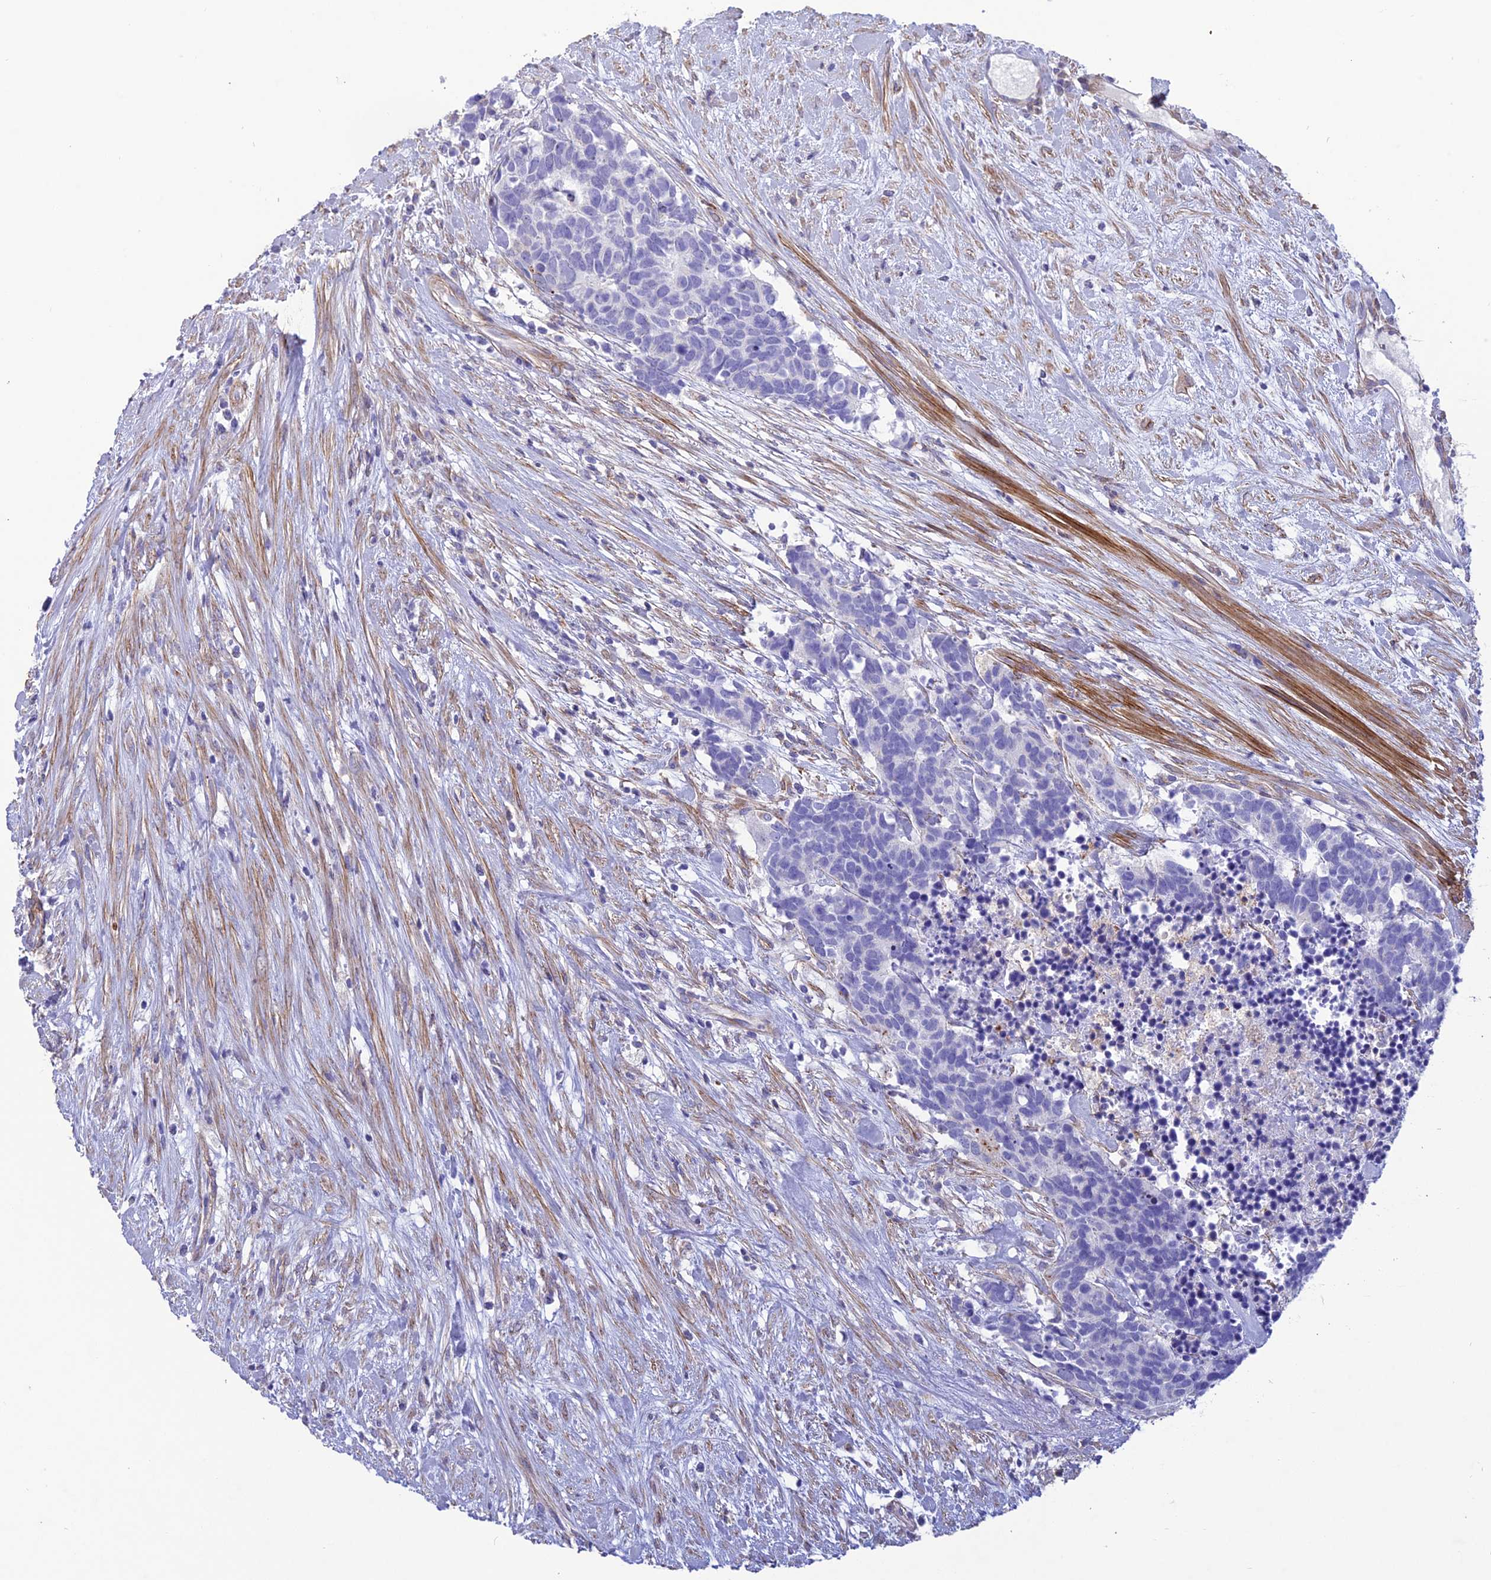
{"staining": {"intensity": "negative", "quantity": "none", "location": "none"}, "tissue": "carcinoid", "cell_type": "Tumor cells", "image_type": "cancer", "snomed": [{"axis": "morphology", "description": "Carcinoma, NOS"}, {"axis": "morphology", "description": "Carcinoid, malignant, NOS"}, {"axis": "topography", "description": "Prostate"}], "caption": "Micrograph shows no significant protein staining in tumor cells of carcinoid.", "gene": "TNS1", "patient": {"sex": "male", "age": 57}}